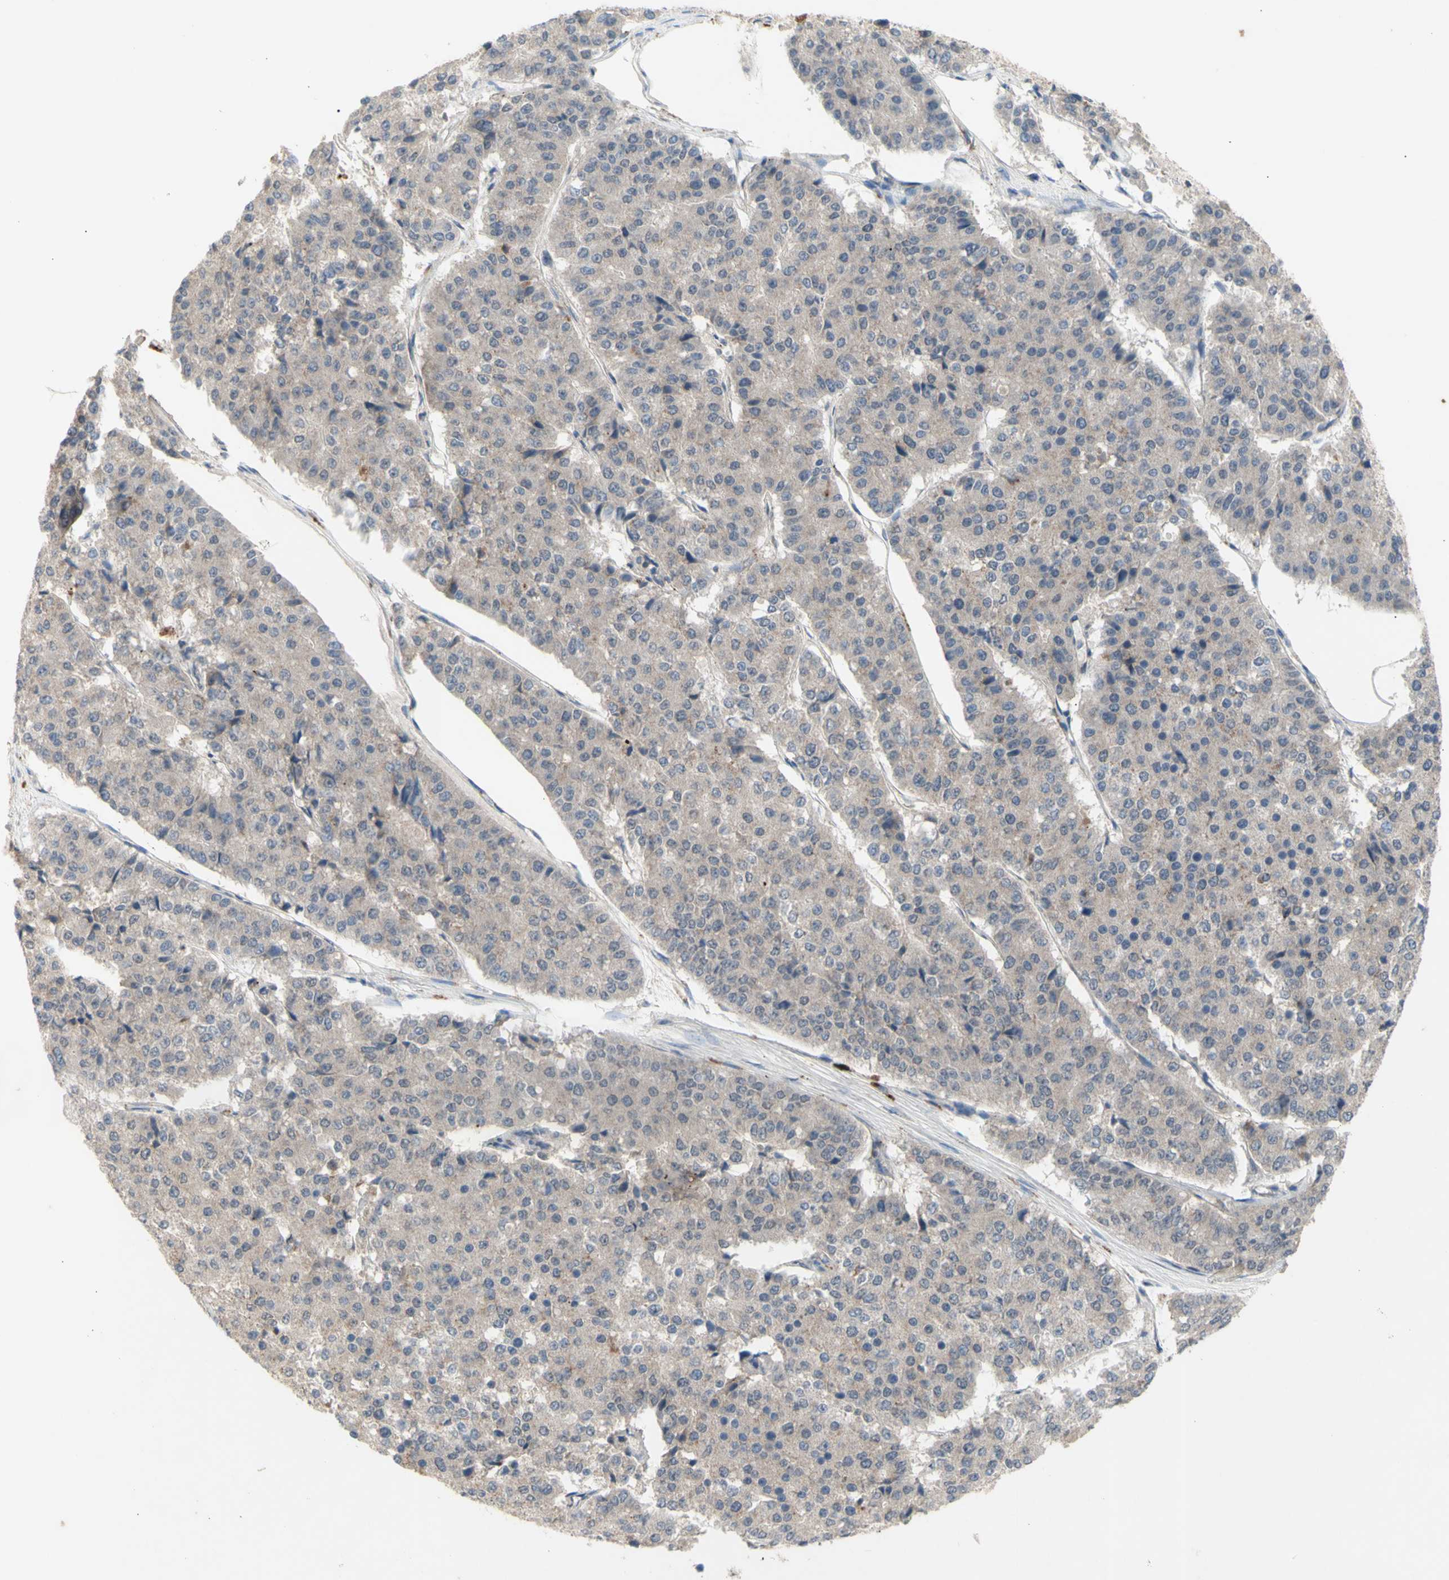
{"staining": {"intensity": "weak", "quantity": ">75%", "location": "cytoplasmic/membranous"}, "tissue": "pancreatic cancer", "cell_type": "Tumor cells", "image_type": "cancer", "snomed": [{"axis": "morphology", "description": "Adenocarcinoma, NOS"}, {"axis": "topography", "description": "Pancreas"}], "caption": "This micrograph shows immunohistochemistry (IHC) staining of pancreatic cancer (adenocarcinoma), with low weak cytoplasmic/membranous staining in about >75% of tumor cells.", "gene": "NLRP1", "patient": {"sex": "male", "age": 50}}